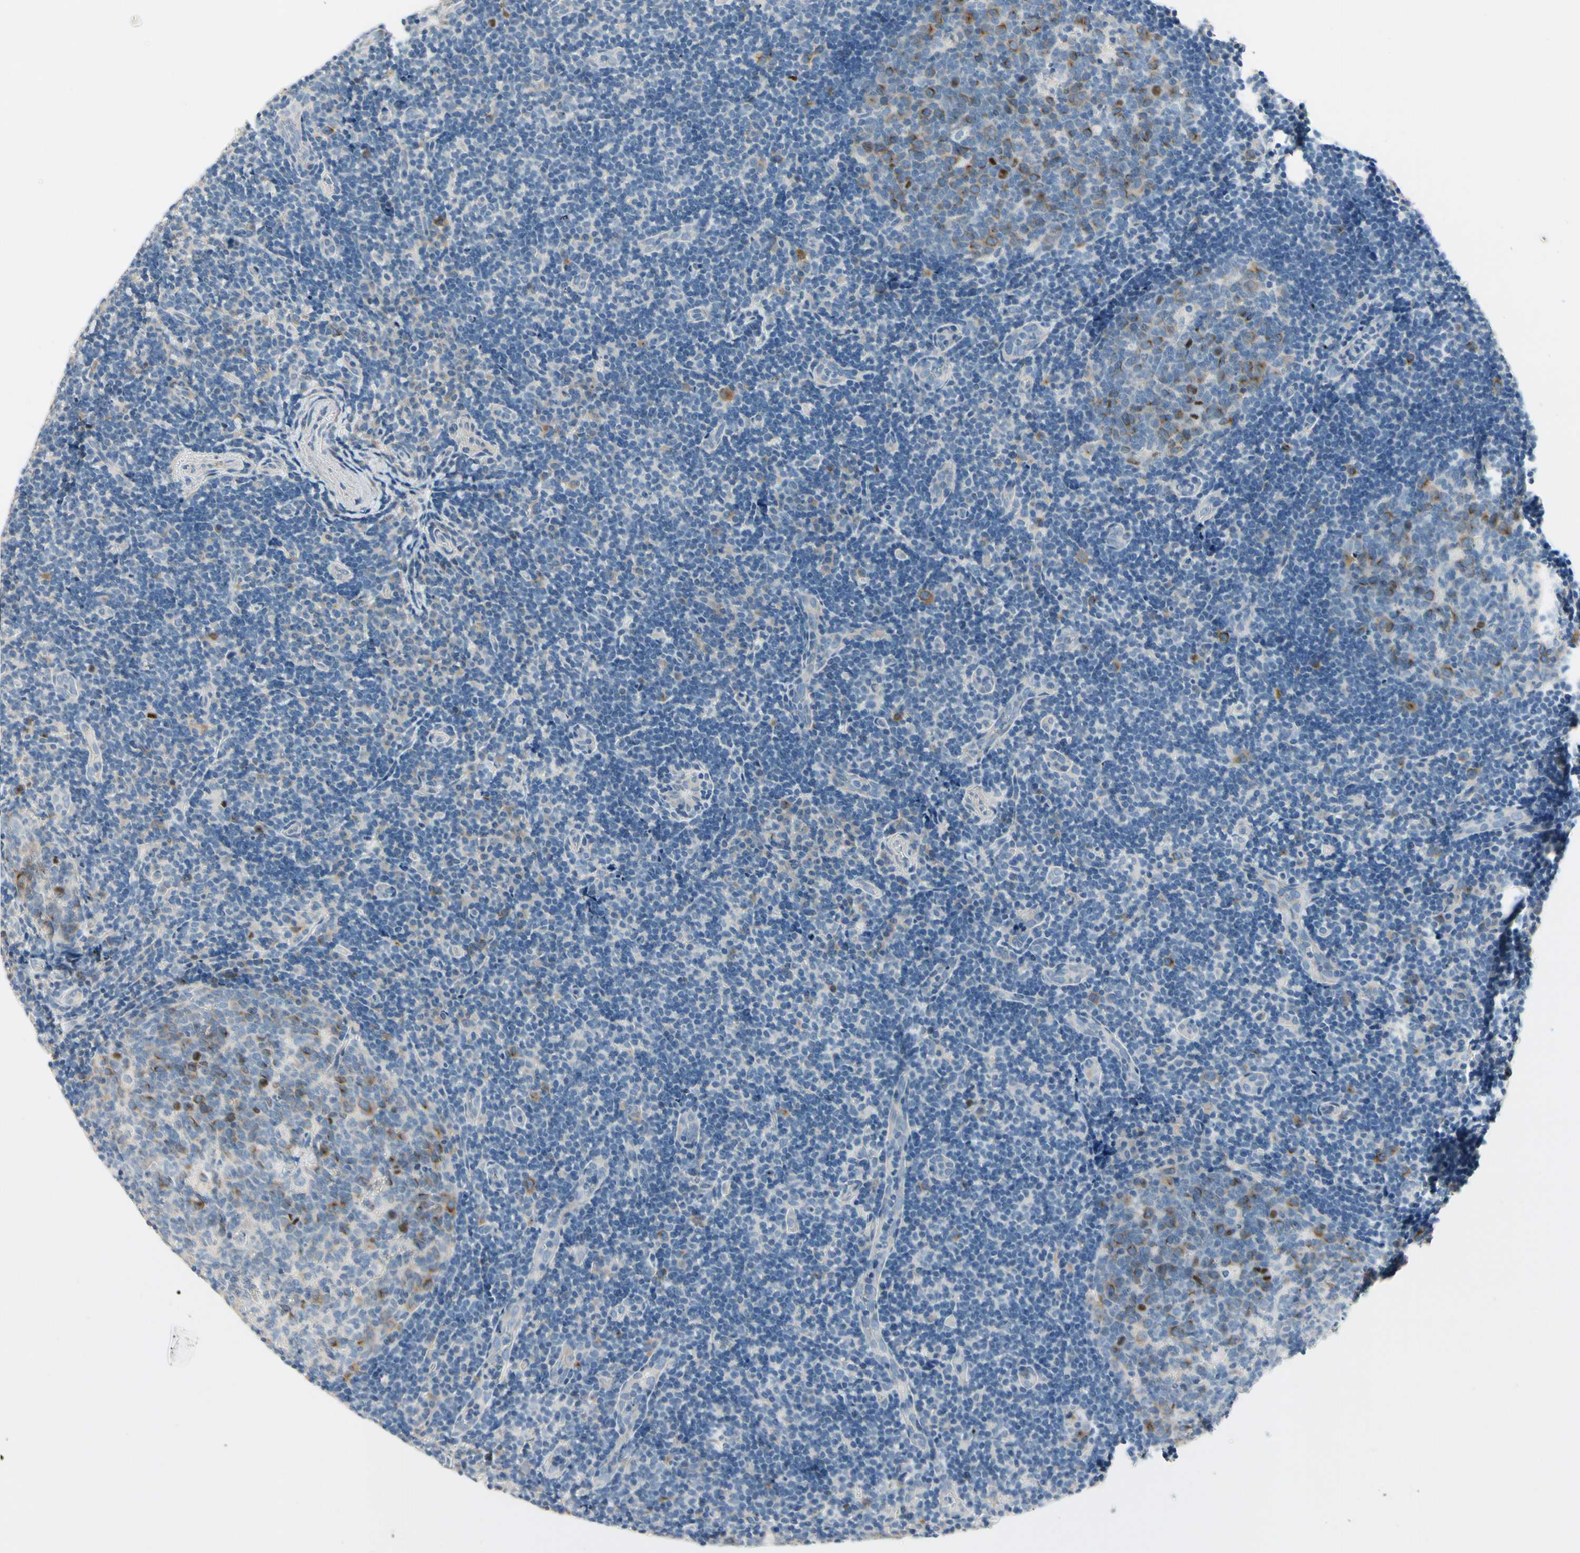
{"staining": {"intensity": "strong", "quantity": "<25%", "location": "cytoplasmic/membranous"}, "tissue": "tonsil", "cell_type": "Germinal center cells", "image_type": "normal", "snomed": [{"axis": "morphology", "description": "Normal tissue, NOS"}, {"axis": "topography", "description": "Tonsil"}], "caption": "Approximately <25% of germinal center cells in normal tonsil reveal strong cytoplasmic/membranous protein staining as visualized by brown immunohistochemical staining.", "gene": "CKAP2", "patient": {"sex": "female", "age": 40}}